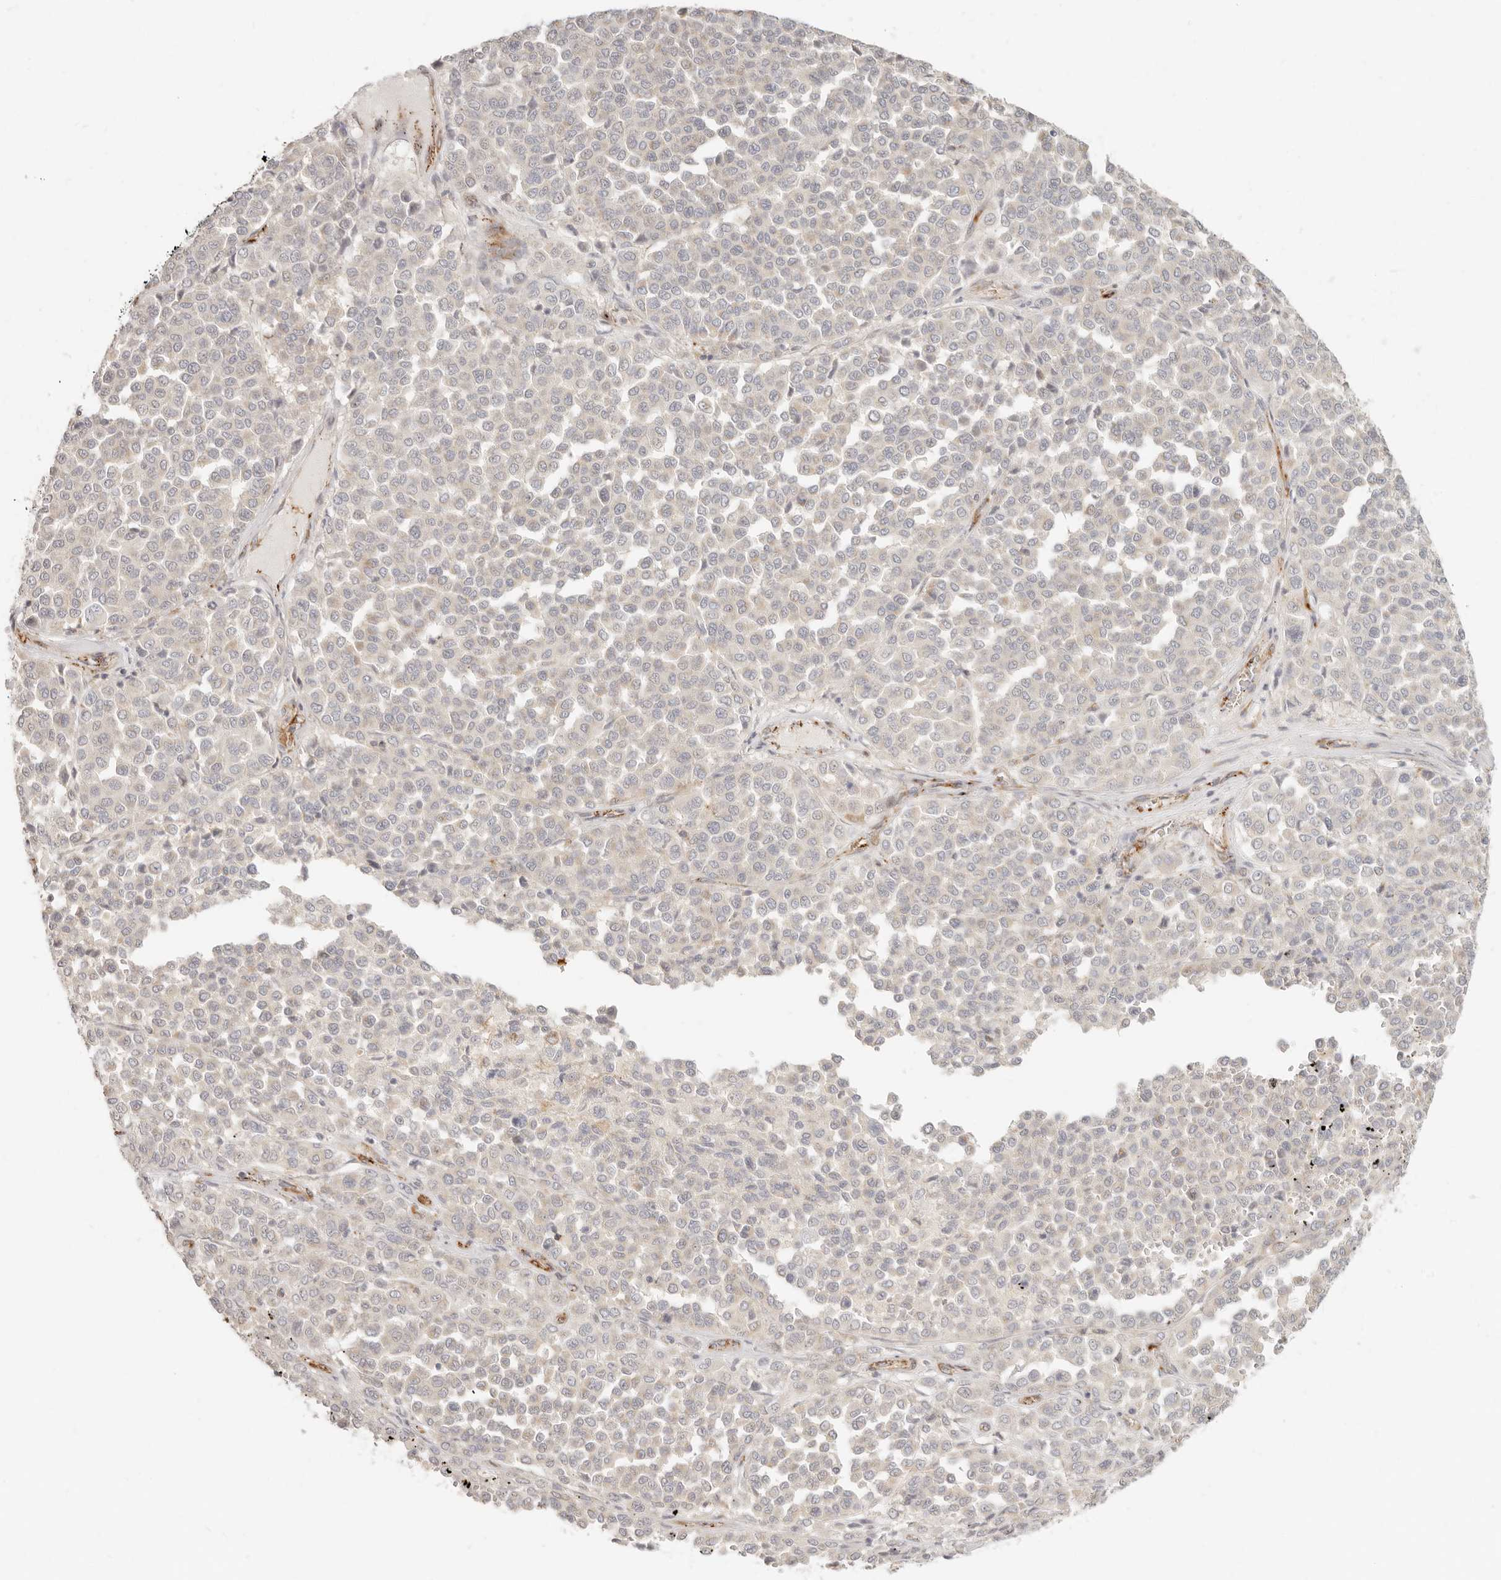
{"staining": {"intensity": "negative", "quantity": "none", "location": "none"}, "tissue": "melanoma", "cell_type": "Tumor cells", "image_type": "cancer", "snomed": [{"axis": "morphology", "description": "Malignant melanoma, Metastatic site"}, {"axis": "topography", "description": "Pancreas"}], "caption": "Tumor cells show no significant staining in melanoma.", "gene": "SASS6", "patient": {"sex": "female", "age": 30}}